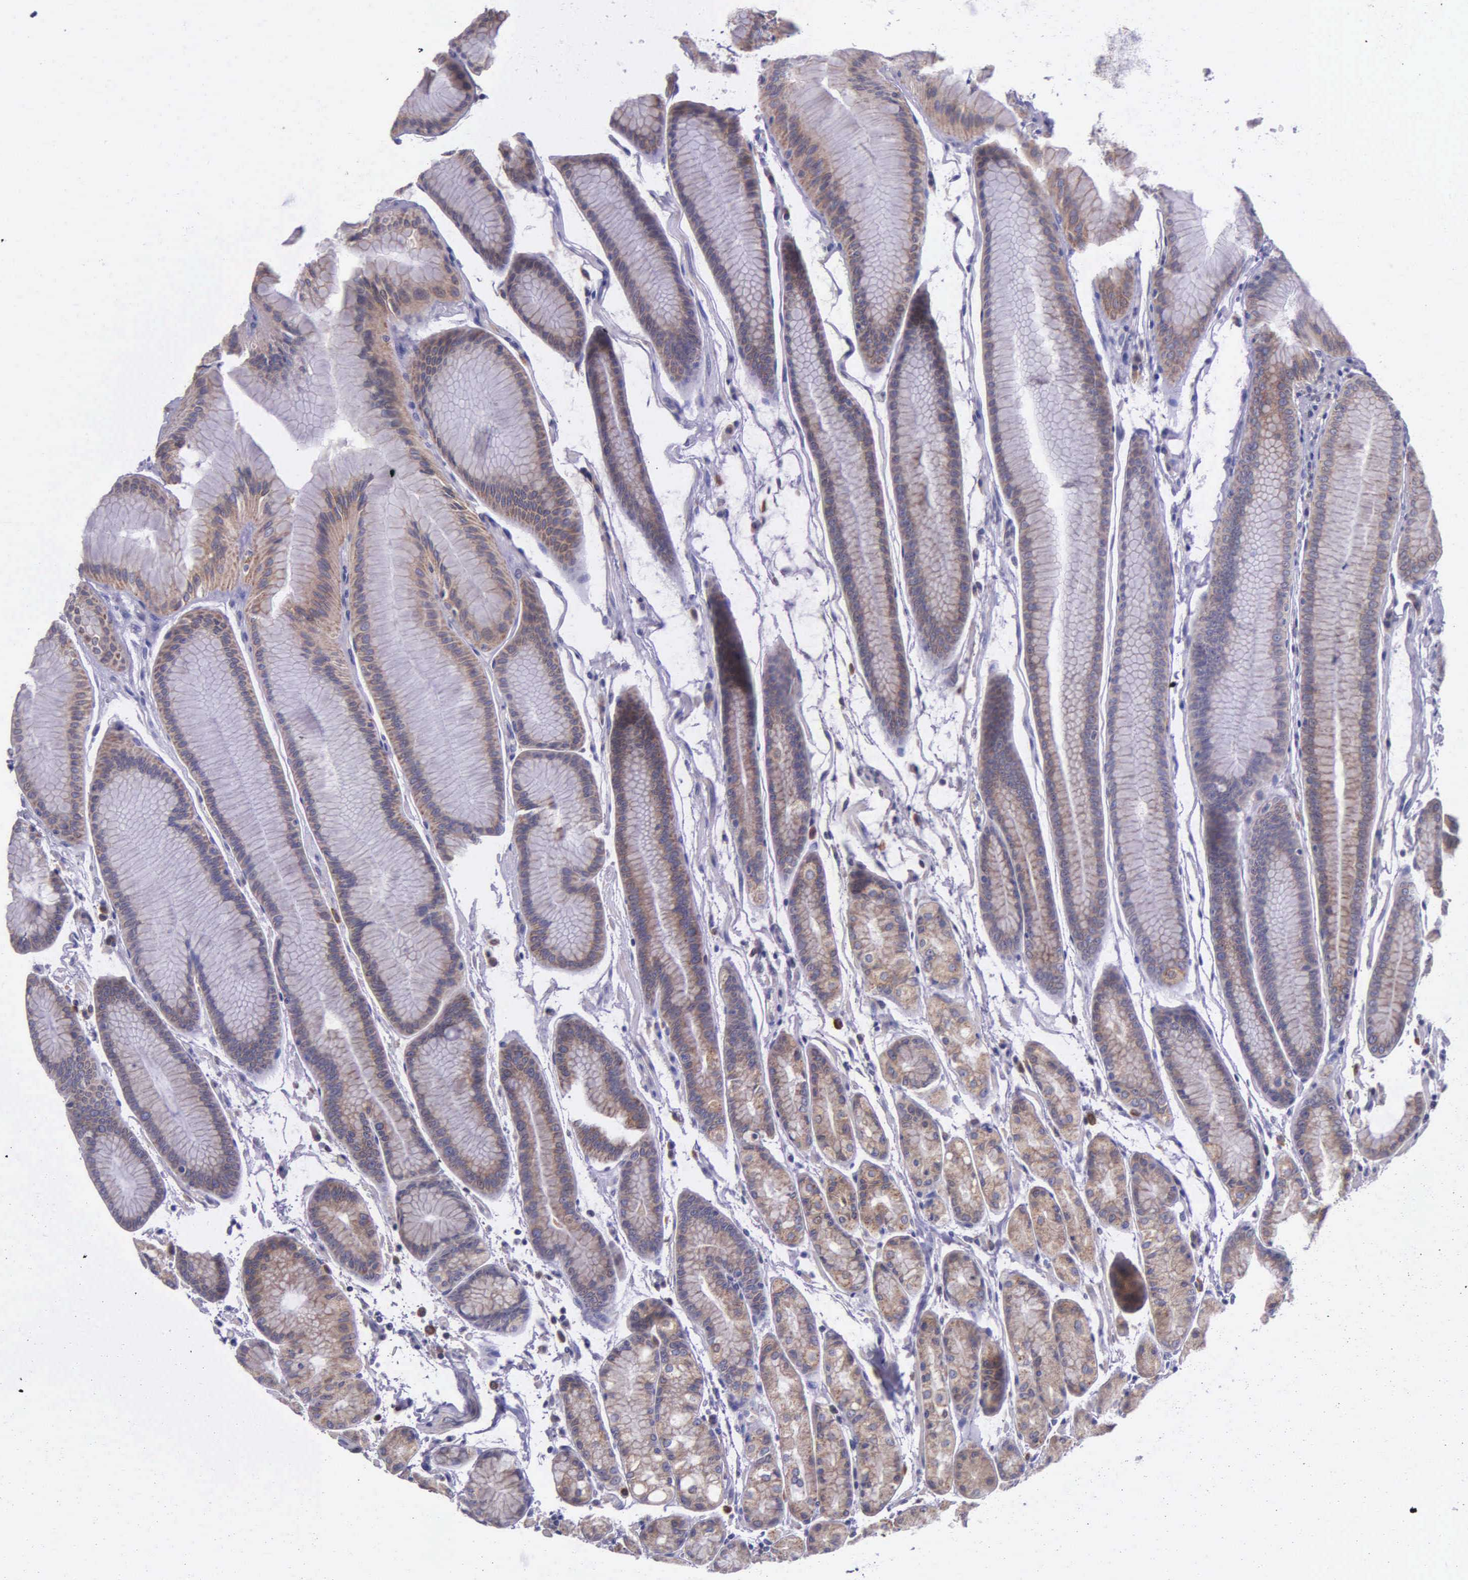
{"staining": {"intensity": "moderate", "quantity": ">75%", "location": "cytoplasmic/membranous"}, "tissue": "stomach", "cell_type": "Glandular cells", "image_type": "normal", "snomed": [{"axis": "morphology", "description": "Normal tissue, NOS"}, {"axis": "topography", "description": "Stomach, upper"}], "caption": "Protein analysis of normal stomach demonstrates moderate cytoplasmic/membranous staining in about >75% of glandular cells.", "gene": "NSDHL", "patient": {"sex": "male", "age": 72}}